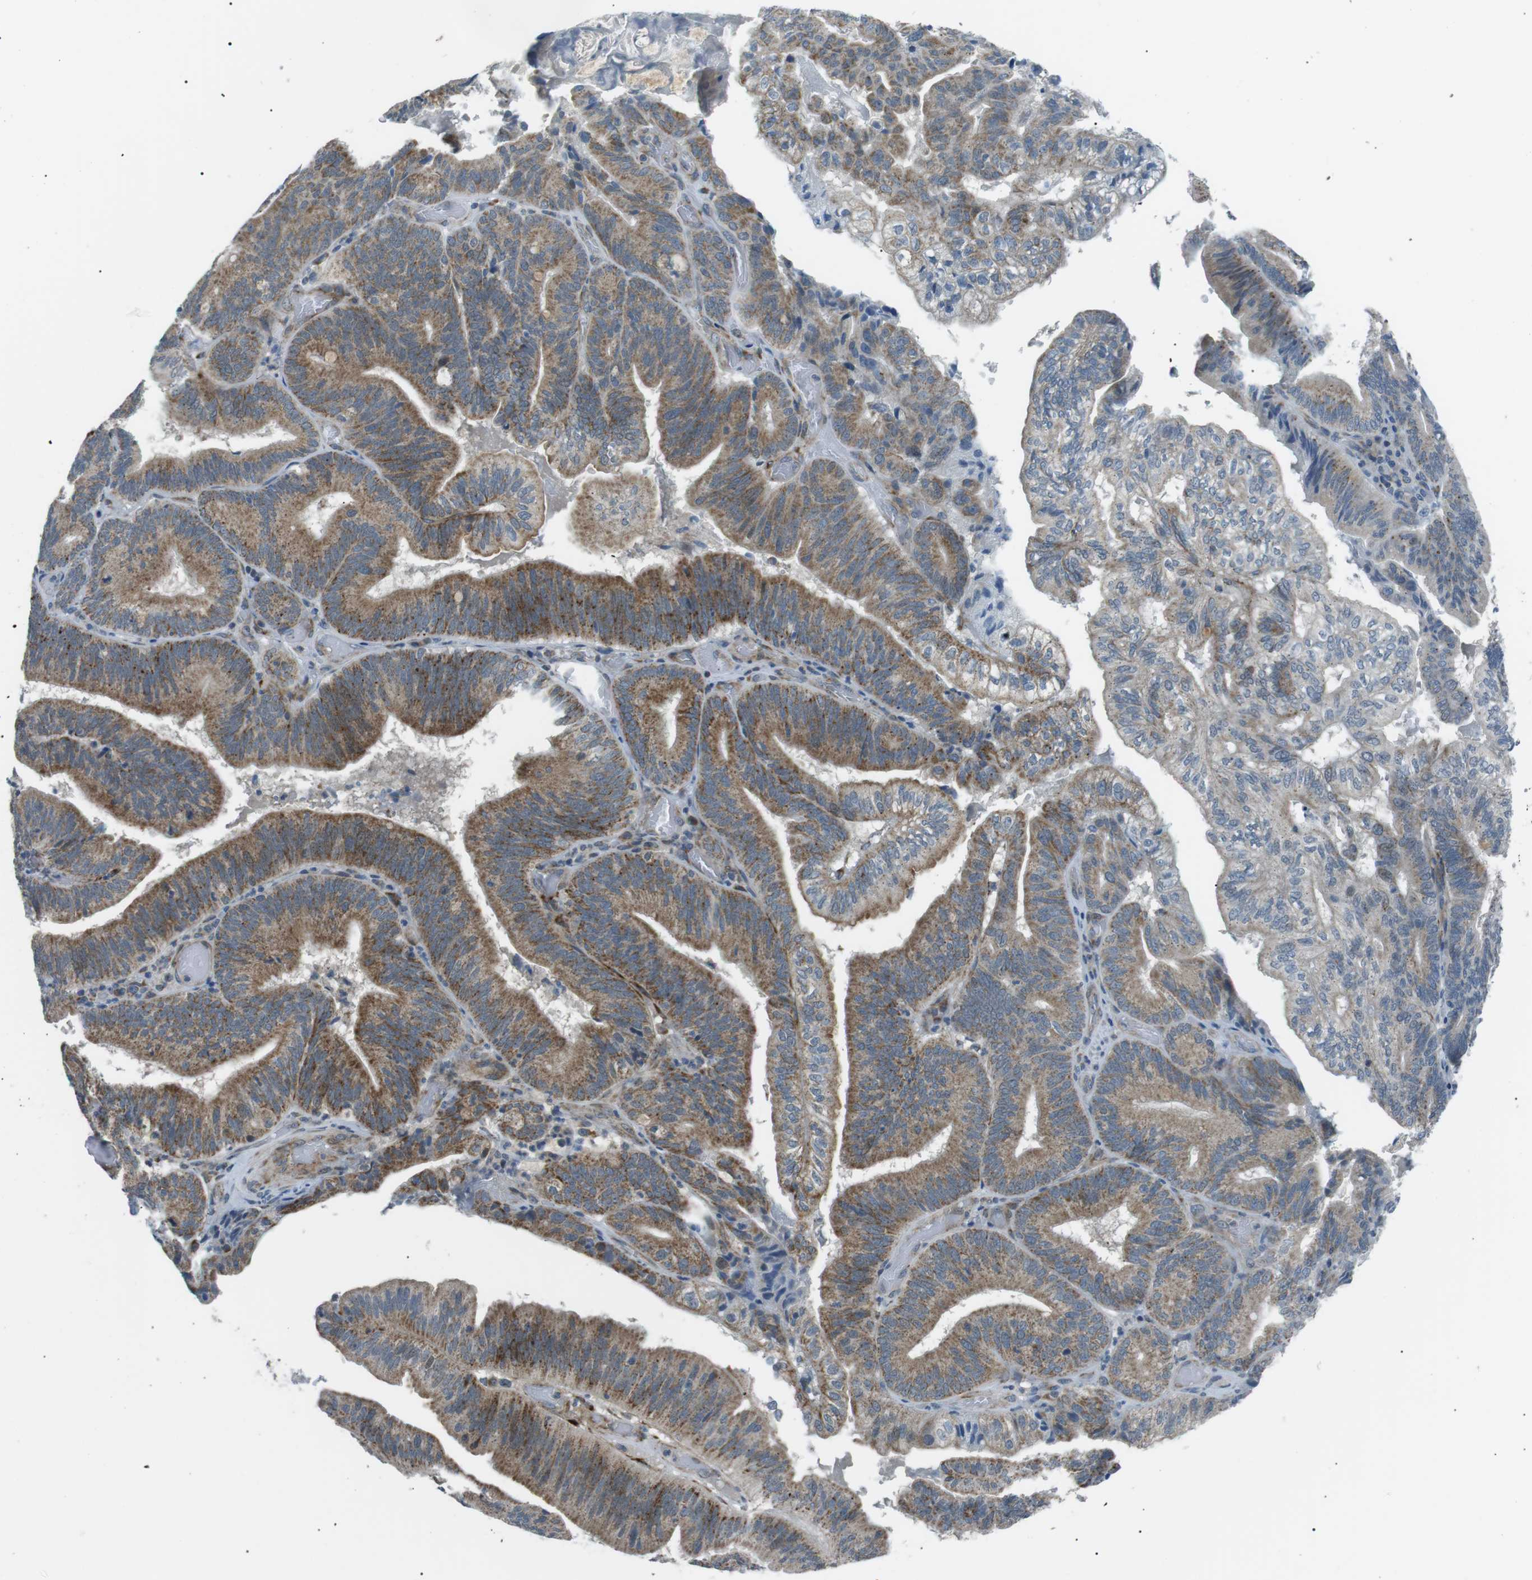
{"staining": {"intensity": "moderate", "quantity": ">75%", "location": "cytoplasmic/membranous"}, "tissue": "pancreatic cancer", "cell_type": "Tumor cells", "image_type": "cancer", "snomed": [{"axis": "morphology", "description": "Adenocarcinoma, NOS"}, {"axis": "topography", "description": "Pancreas"}], "caption": "This photomicrograph shows immunohistochemistry staining of human pancreatic cancer (adenocarcinoma), with medium moderate cytoplasmic/membranous positivity in about >75% of tumor cells.", "gene": "ARID5B", "patient": {"sex": "male", "age": 82}}